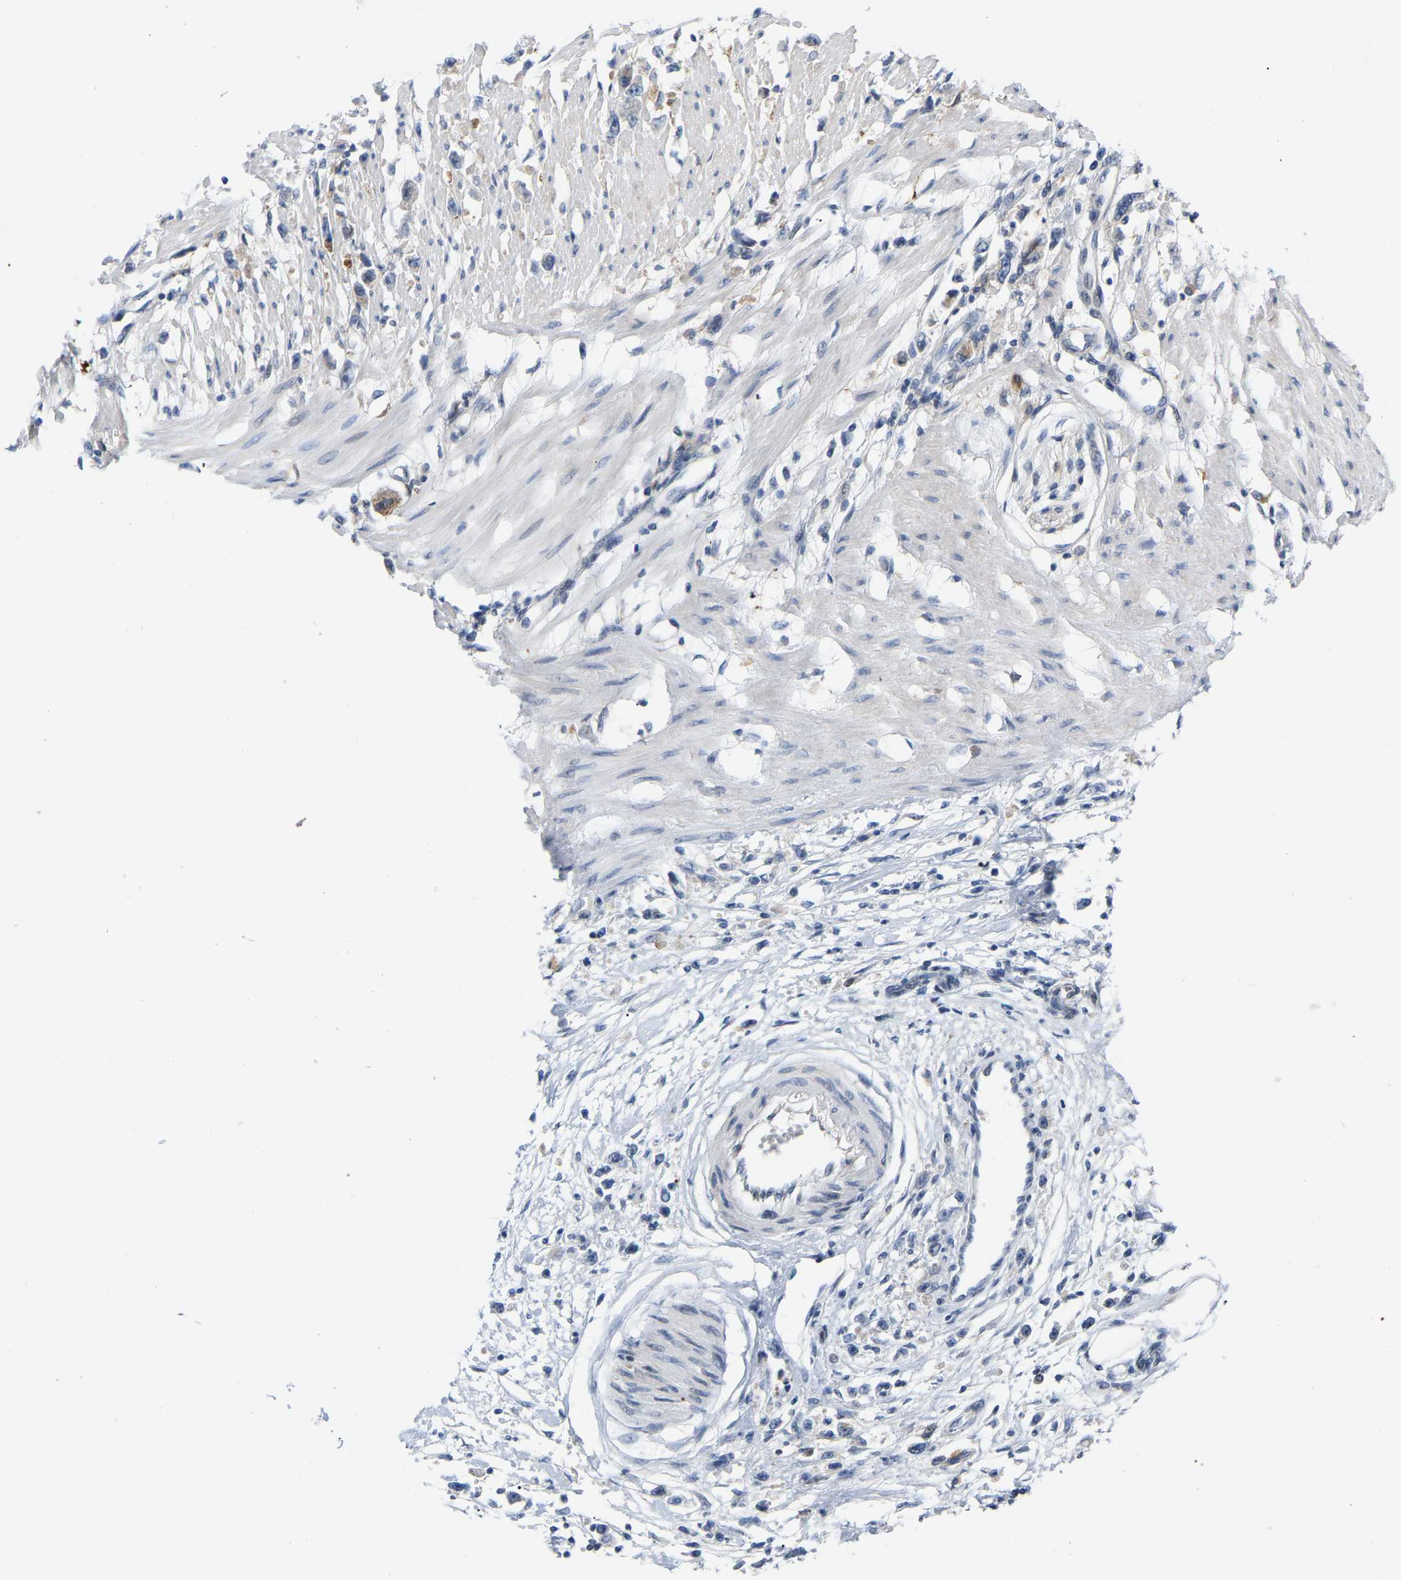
{"staining": {"intensity": "moderate", "quantity": "<25%", "location": "cytoplasmic/membranous"}, "tissue": "stomach cancer", "cell_type": "Tumor cells", "image_type": "cancer", "snomed": [{"axis": "morphology", "description": "Adenocarcinoma, NOS"}, {"axis": "topography", "description": "Stomach"}], "caption": "Stomach cancer tissue reveals moderate cytoplasmic/membranous staining in about <25% of tumor cells Nuclei are stained in blue.", "gene": "ABTB2", "patient": {"sex": "female", "age": 59}}